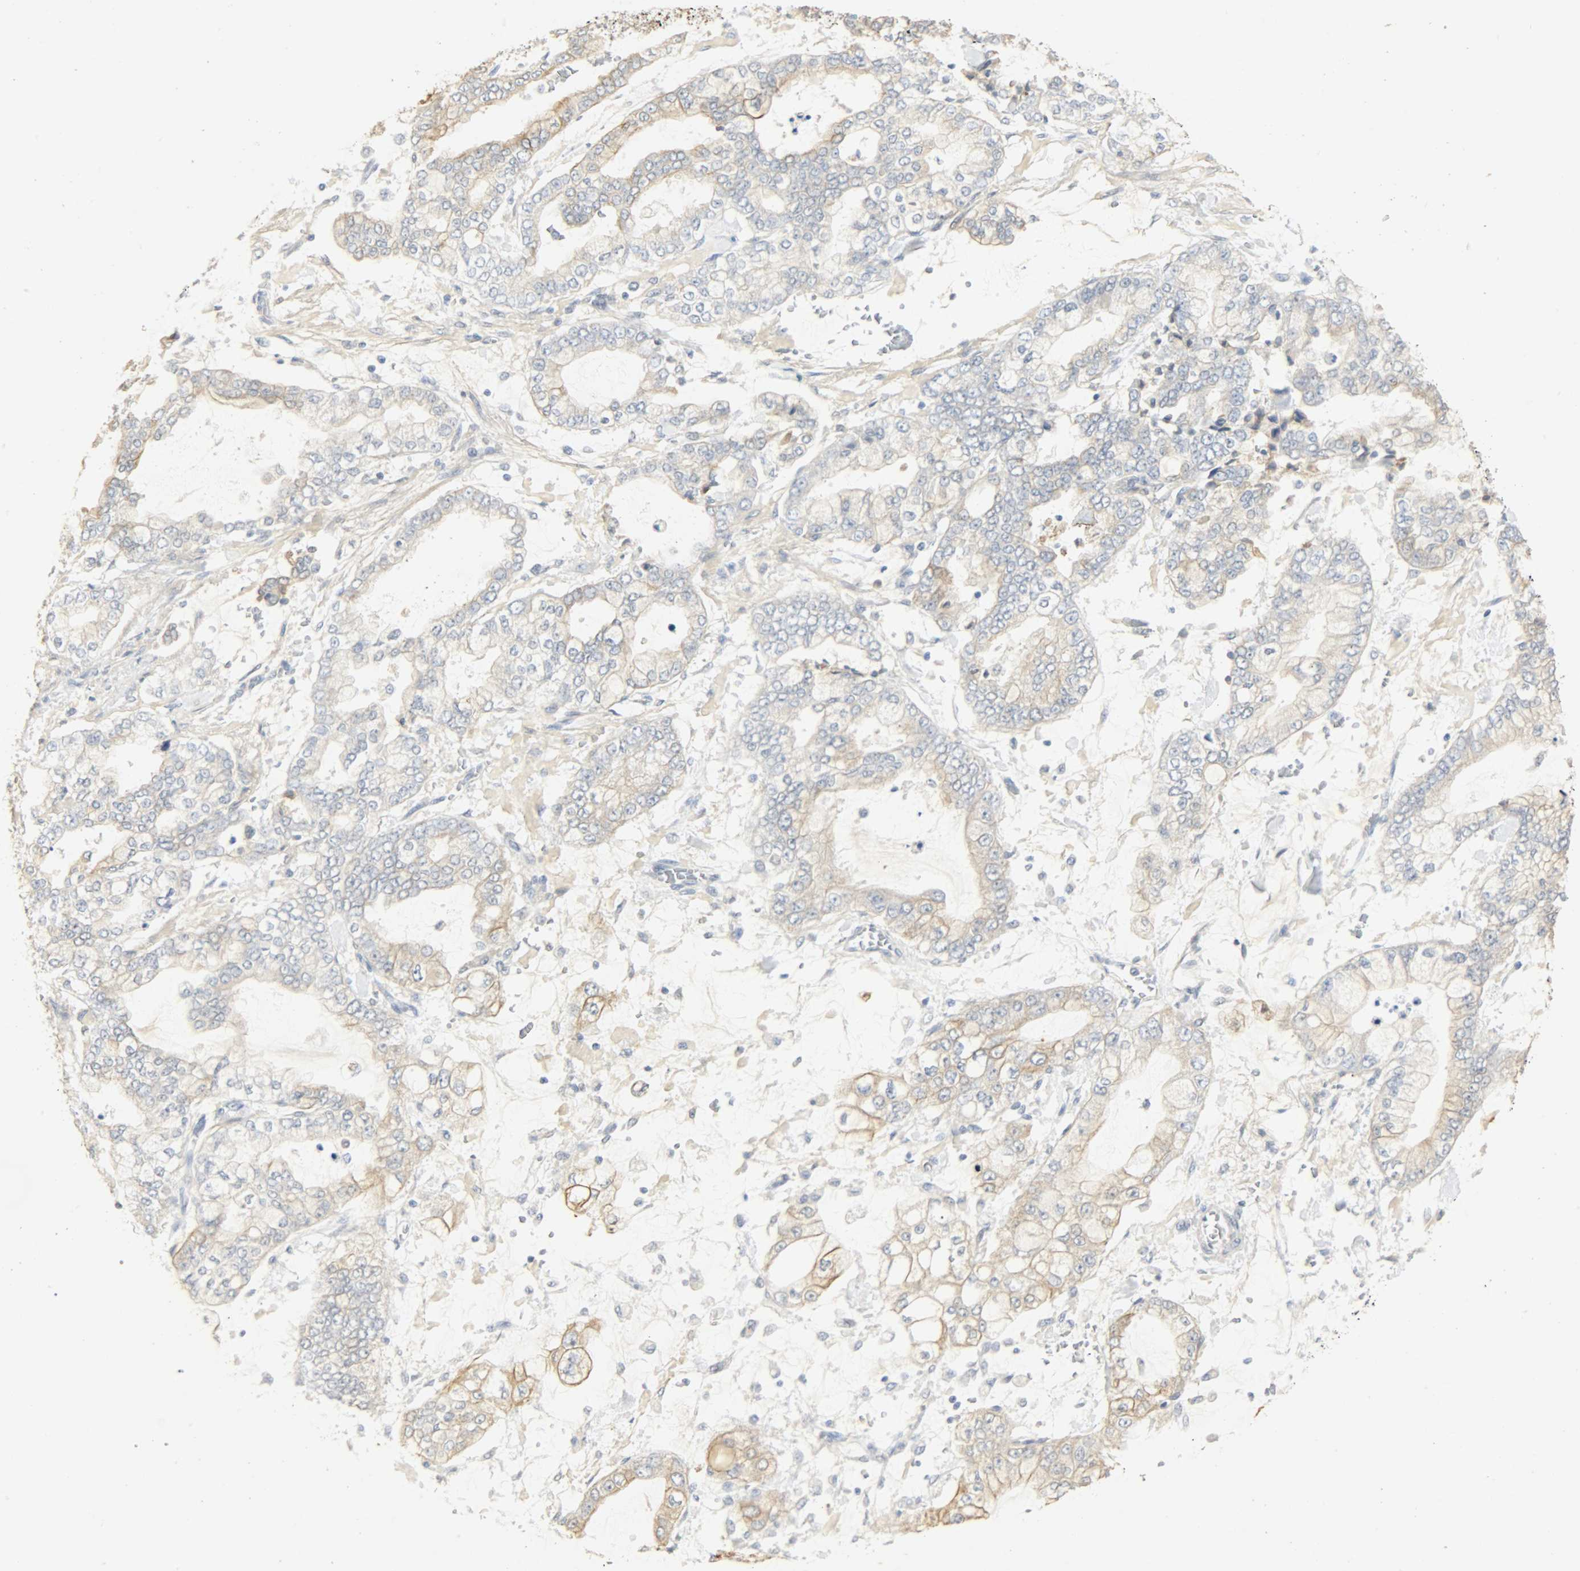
{"staining": {"intensity": "moderate", "quantity": "25%-75%", "location": "cytoplasmic/membranous"}, "tissue": "stomach cancer", "cell_type": "Tumor cells", "image_type": "cancer", "snomed": [{"axis": "morphology", "description": "Normal tissue, NOS"}, {"axis": "morphology", "description": "Adenocarcinoma, NOS"}, {"axis": "topography", "description": "Stomach, upper"}, {"axis": "topography", "description": "Stomach"}], "caption": "The image displays a brown stain indicating the presence of a protein in the cytoplasmic/membranous of tumor cells in stomach cancer.", "gene": "USP13", "patient": {"sex": "male", "age": 76}}